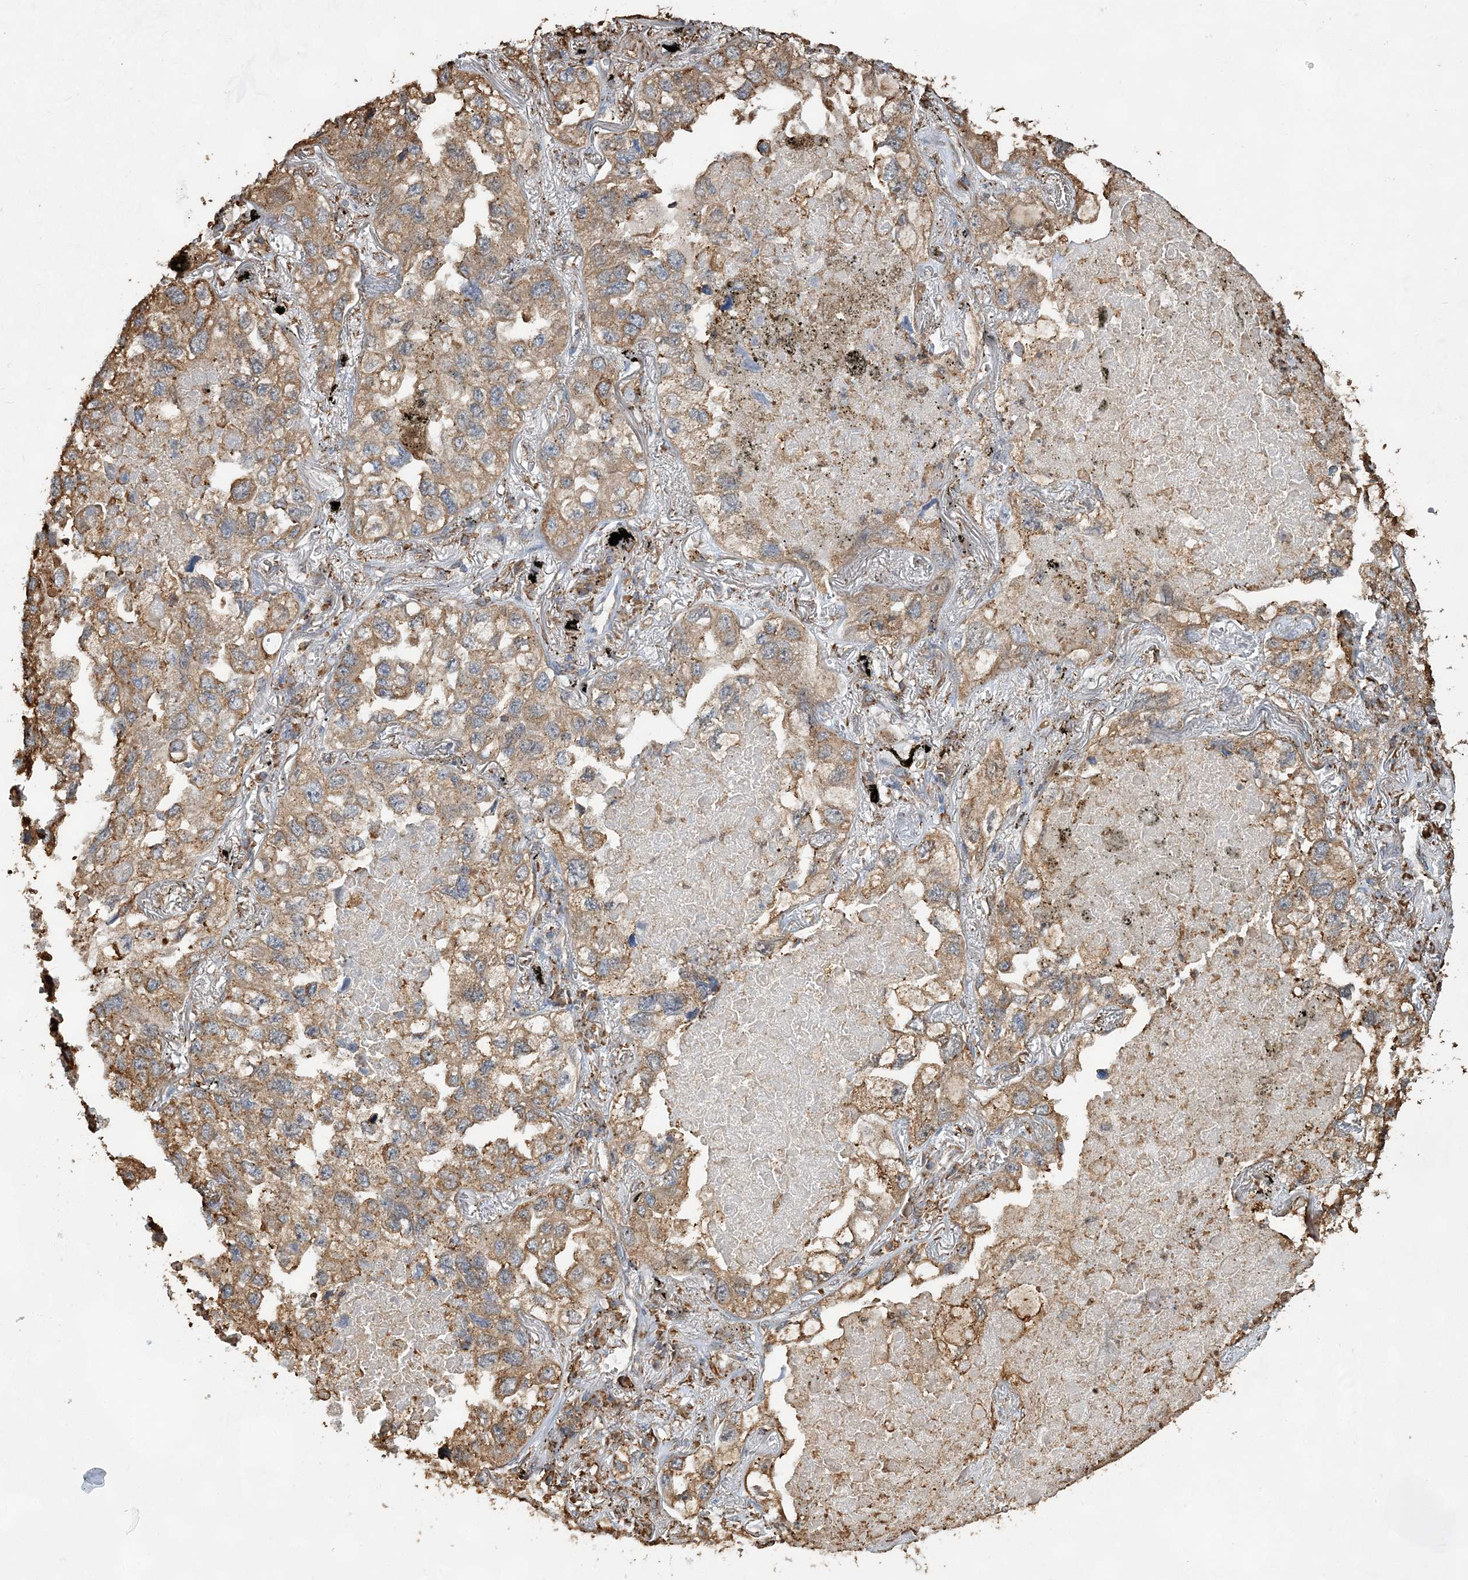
{"staining": {"intensity": "moderate", "quantity": ">75%", "location": "cytoplasmic/membranous"}, "tissue": "lung cancer", "cell_type": "Tumor cells", "image_type": "cancer", "snomed": [{"axis": "morphology", "description": "Adenocarcinoma, NOS"}, {"axis": "topography", "description": "Lung"}], "caption": "DAB immunohistochemical staining of adenocarcinoma (lung) demonstrates moderate cytoplasmic/membranous protein positivity in approximately >75% of tumor cells.", "gene": "WDR12", "patient": {"sex": "male", "age": 65}}